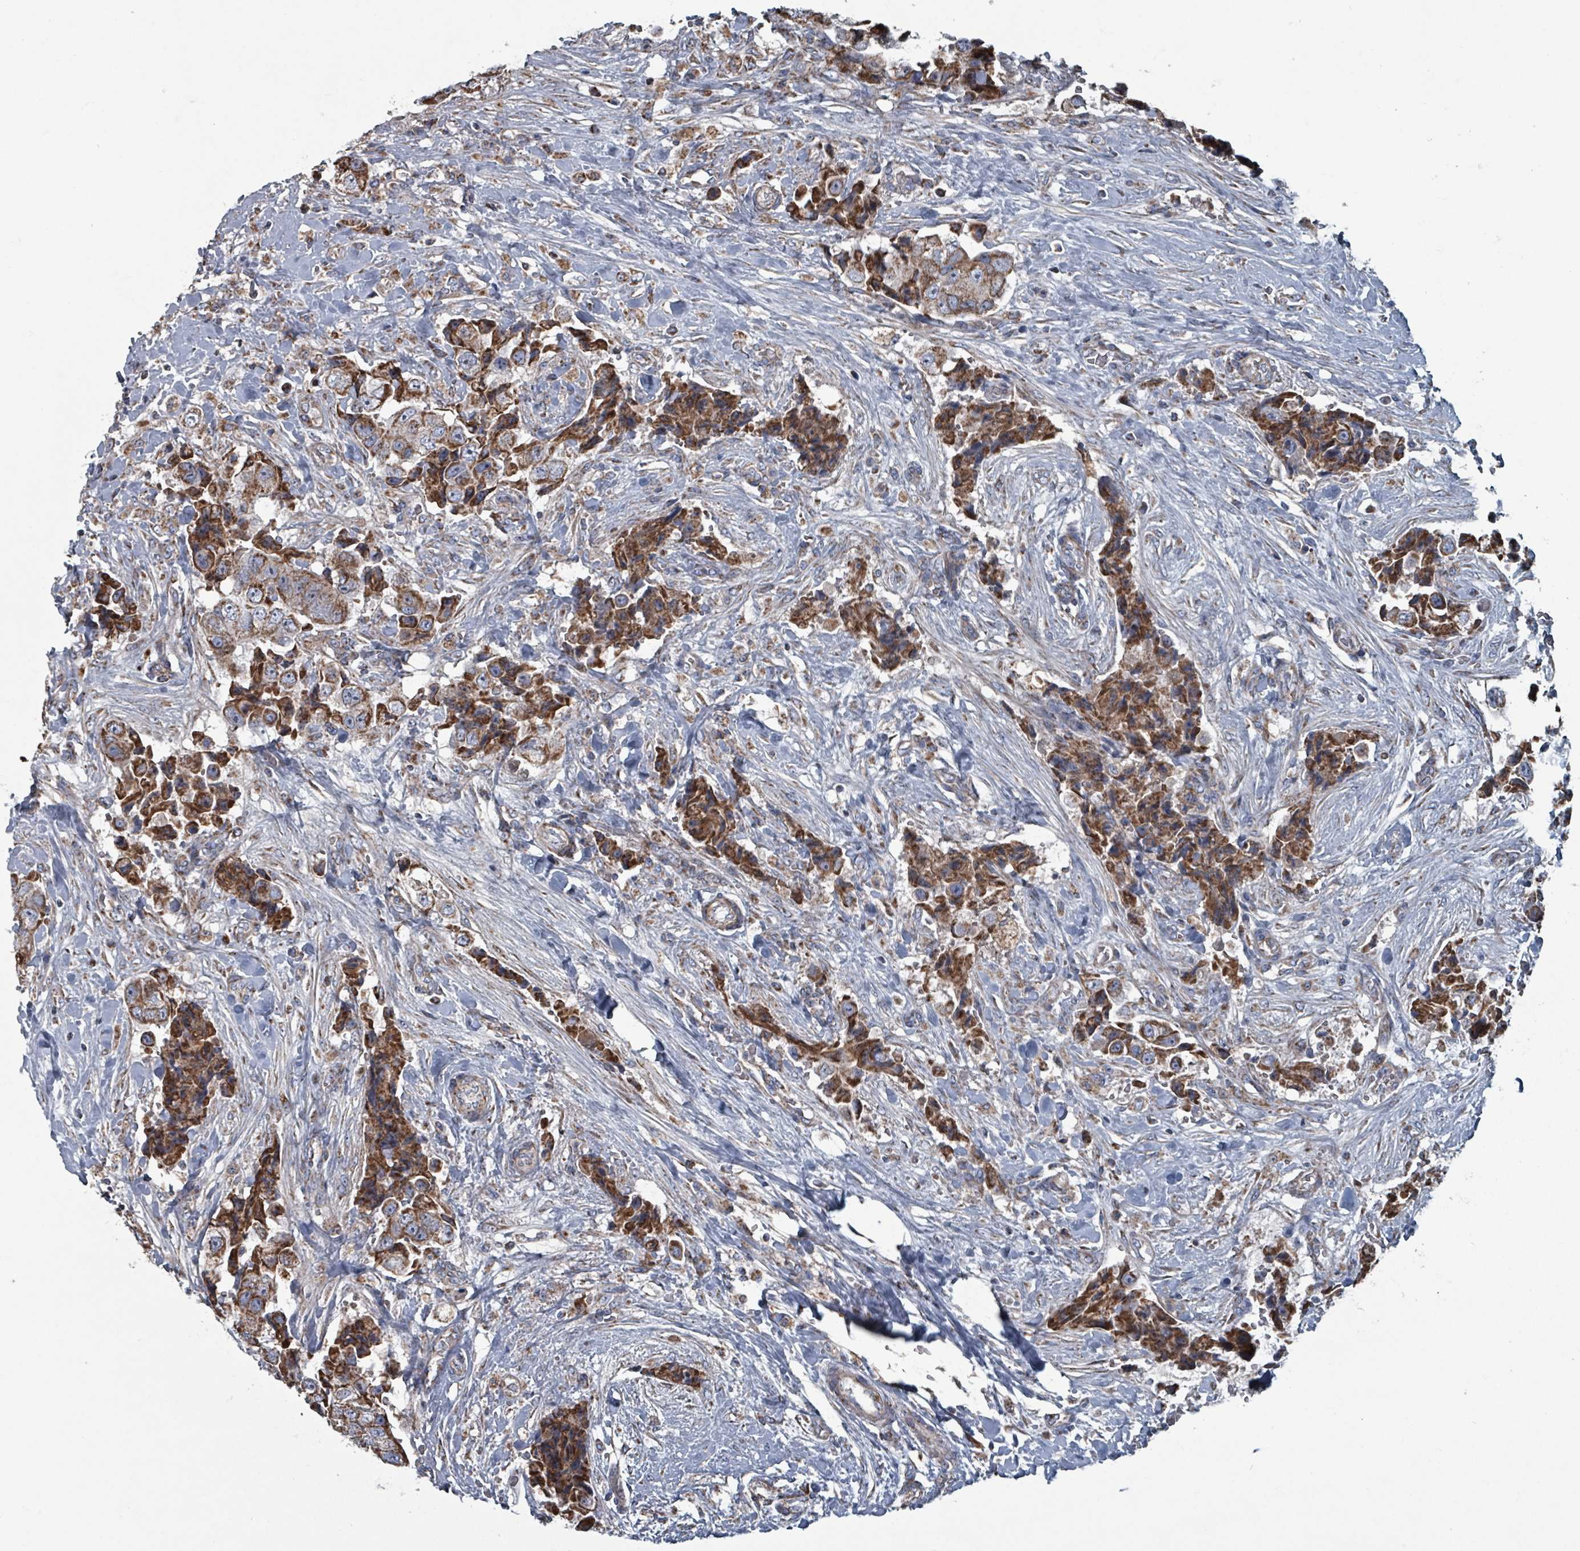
{"staining": {"intensity": "moderate", "quantity": ">75%", "location": "cytoplasmic/membranous"}, "tissue": "breast cancer", "cell_type": "Tumor cells", "image_type": "cancer", "snomed": [{"axis": "morphology", "description": "Normal tissue, NOS"}, {"axis": "morphology", "description": "Duct carcinoma"}, {"axis": "topography", "description": "Breast"}], "caption": "Human invasive ductal carcinoma (breast) stained with a brown dye demonstrates moderate cytoplasmic/membranous positive expression in about >75% of tumor cells.", "gene": "ABHD18", "patient": {"sex": "female", "age": 62}}